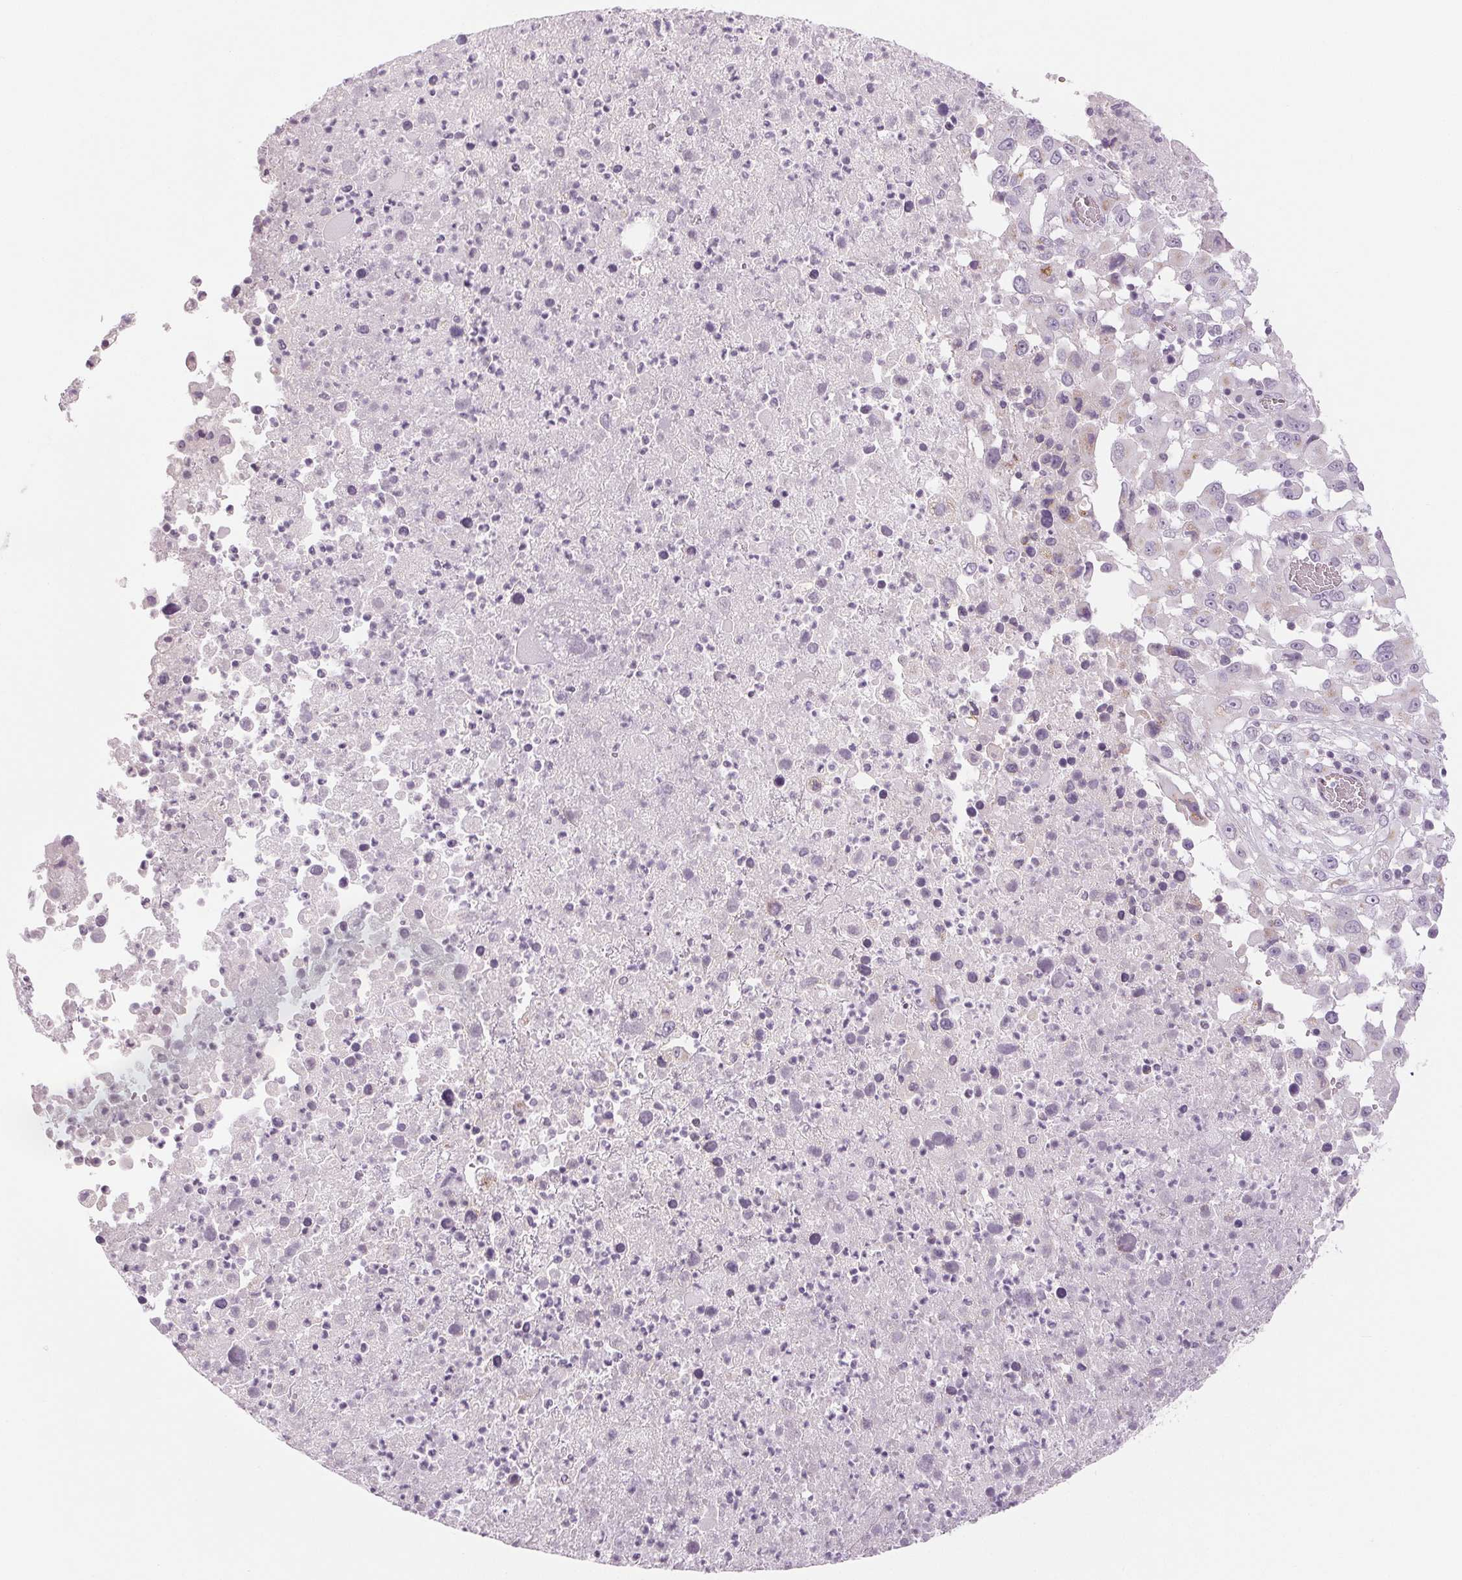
{"staining": {"intensity": "negative", "quantity": "none", "location": "none"}, "tissue": "melanoma", "cell_type": "Tumor cells", "image_type": "cancer", "snomed": [{"axis": "morphology", "description": "Malignant melanoma, Metastatic site"}, {"axis": "topography", "description": "Soft tissue"}], "caption": "Immunohistochemistry (IHC) photomicrograph of neoplastic tissue: human malignant melanoma (metastatic site) stained with DAB (3,3'-diaminobenzidine) shows no significant protein expression in tumor cells.", "gene": "EHHADH", "patient": {"sex": "male", "age": 50}}